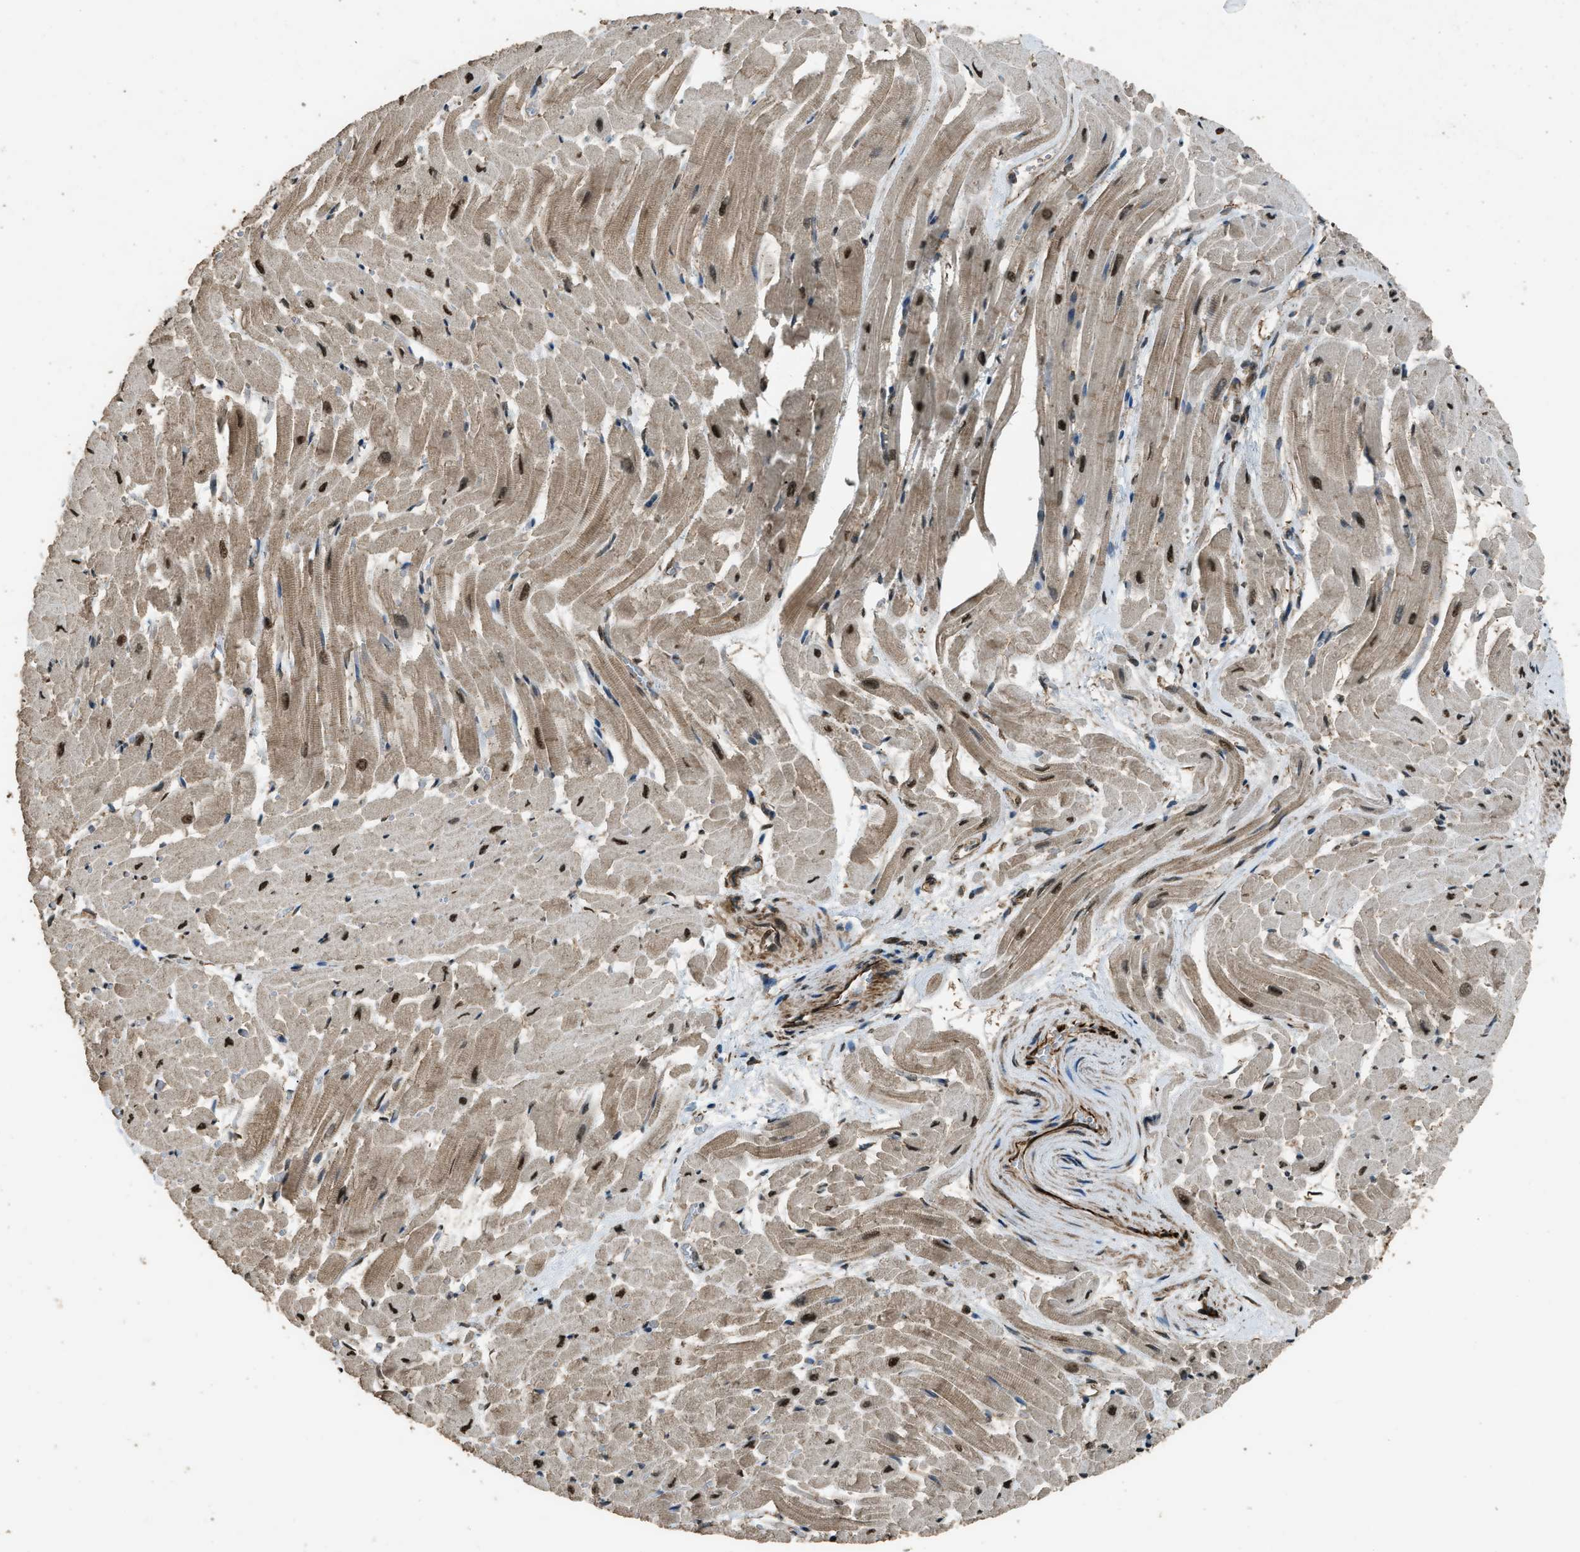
{"staining": {"intensity": "moderate", "quantity": ">75%", "location": "cytoplasmic/membranous,nuclear"}, "tissue": "heart muscle", "cell_type": "Cardiomyocytes", "image_type": "normal", "snomed": [{"axis": "morphology", "description": "Normal tissue, NOS"}, {"axis": "topography", "description": "Heart"}], "caption": "Heart muscle stained with DAB (3,3'-diaminobenzidine) immunohistochemistry (IHC) shows medium levels of moderate cytoplasmic/membranous,nuclear staining in approximately >75% of cardiomyocytes.", "gene": "SERTAD2", "patient": {"sex": "male", "age": 45}}